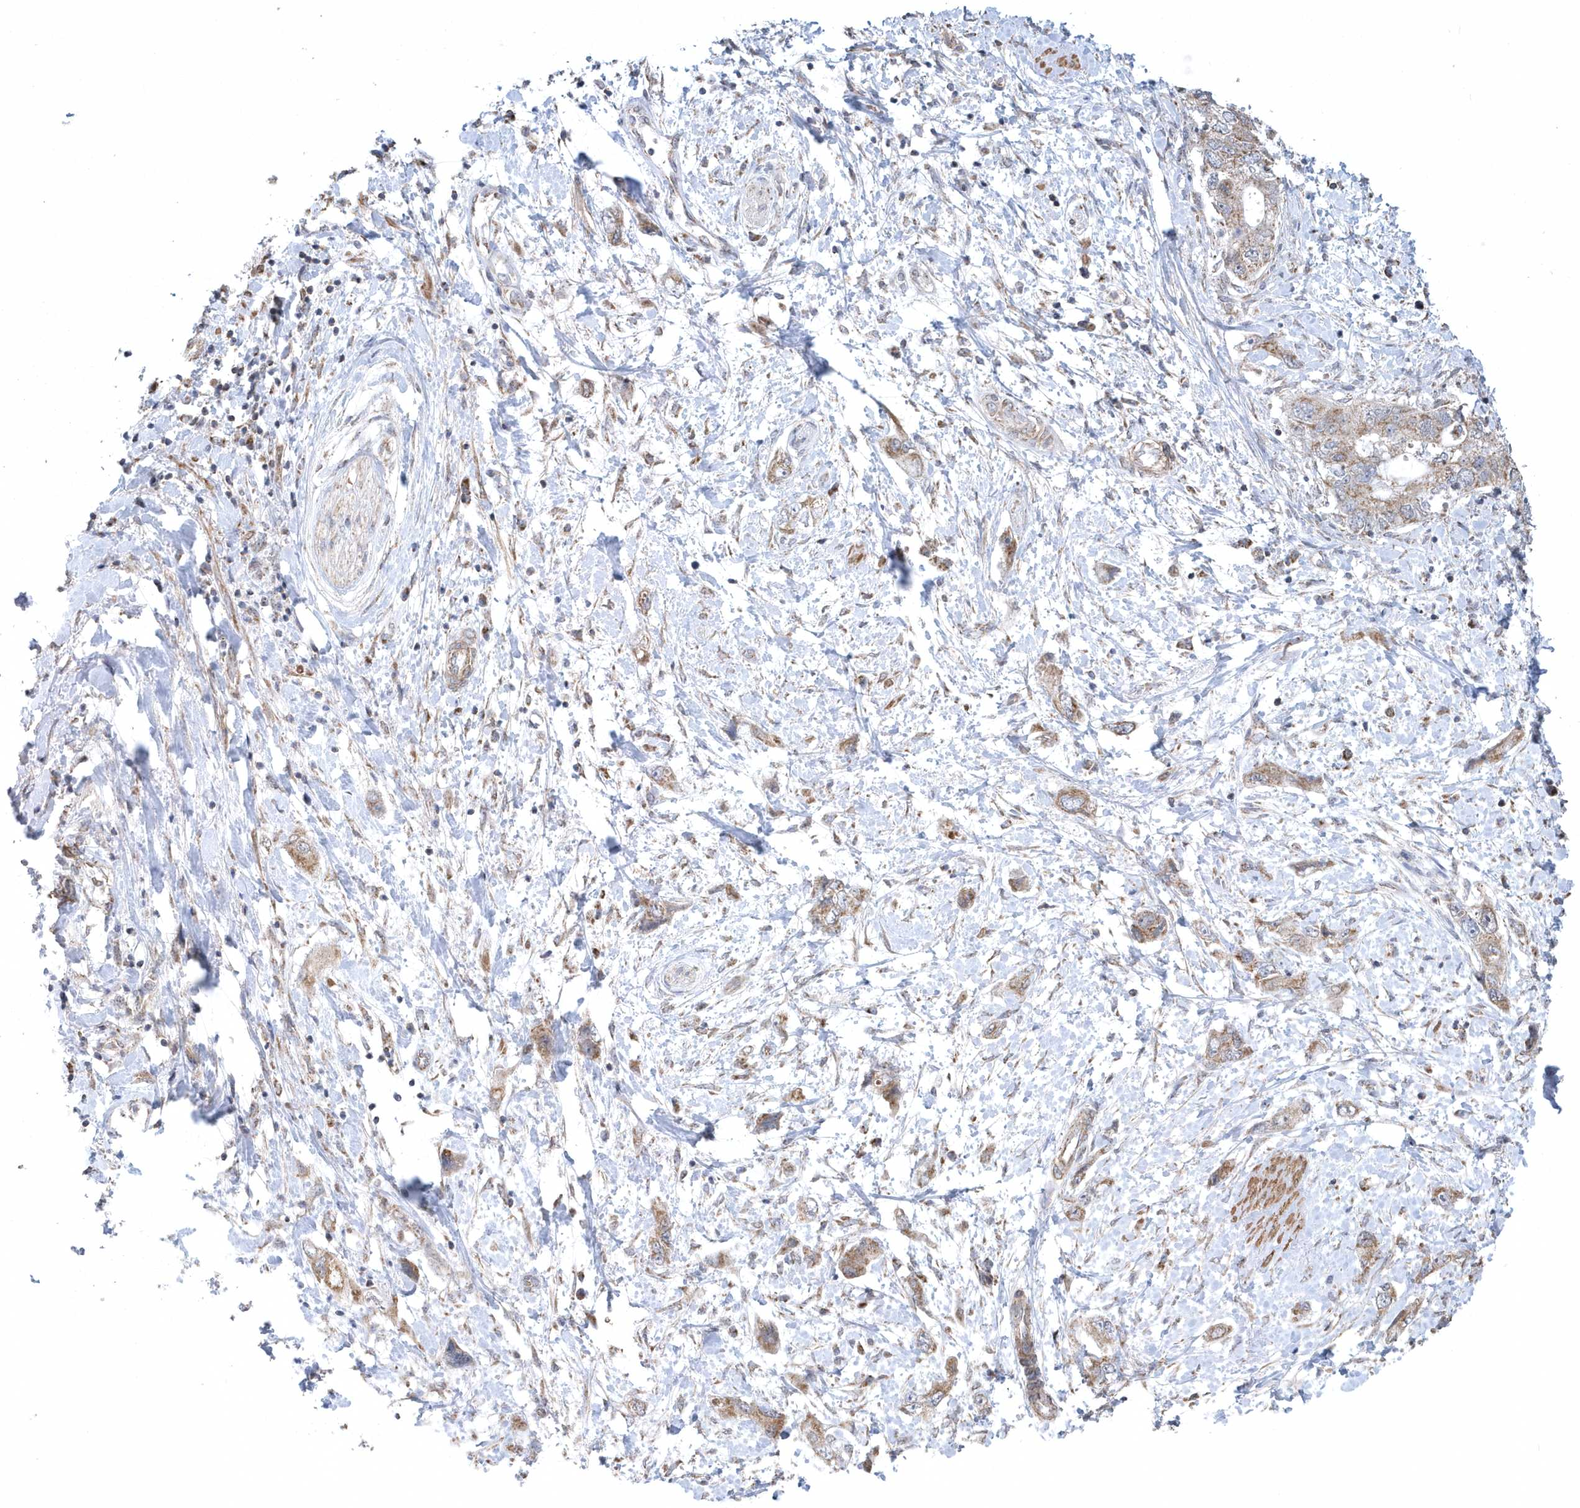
{"staining": {"intensity": "moderate", "quantity": ">75%", "location": "cytoplasmic/membranous"}, "tissue": "pancreatic cancer", "cell_type": "Tumor cells", "image_type": "cancer", "snomed": [{"axis": "morphology", "description": "Adenocarcinoma, NOS"}, {"axis": "topography", "description": "Pancreas"}], "caption": "Brown immunohistochemical staining in adenocarcinoma (pancreatic) exhibits moderate cytoplasmic/membranous expression in about >75% of tumor cells.", "gene": "SLX9", "patient": {"sex": "female", "age": 73}}